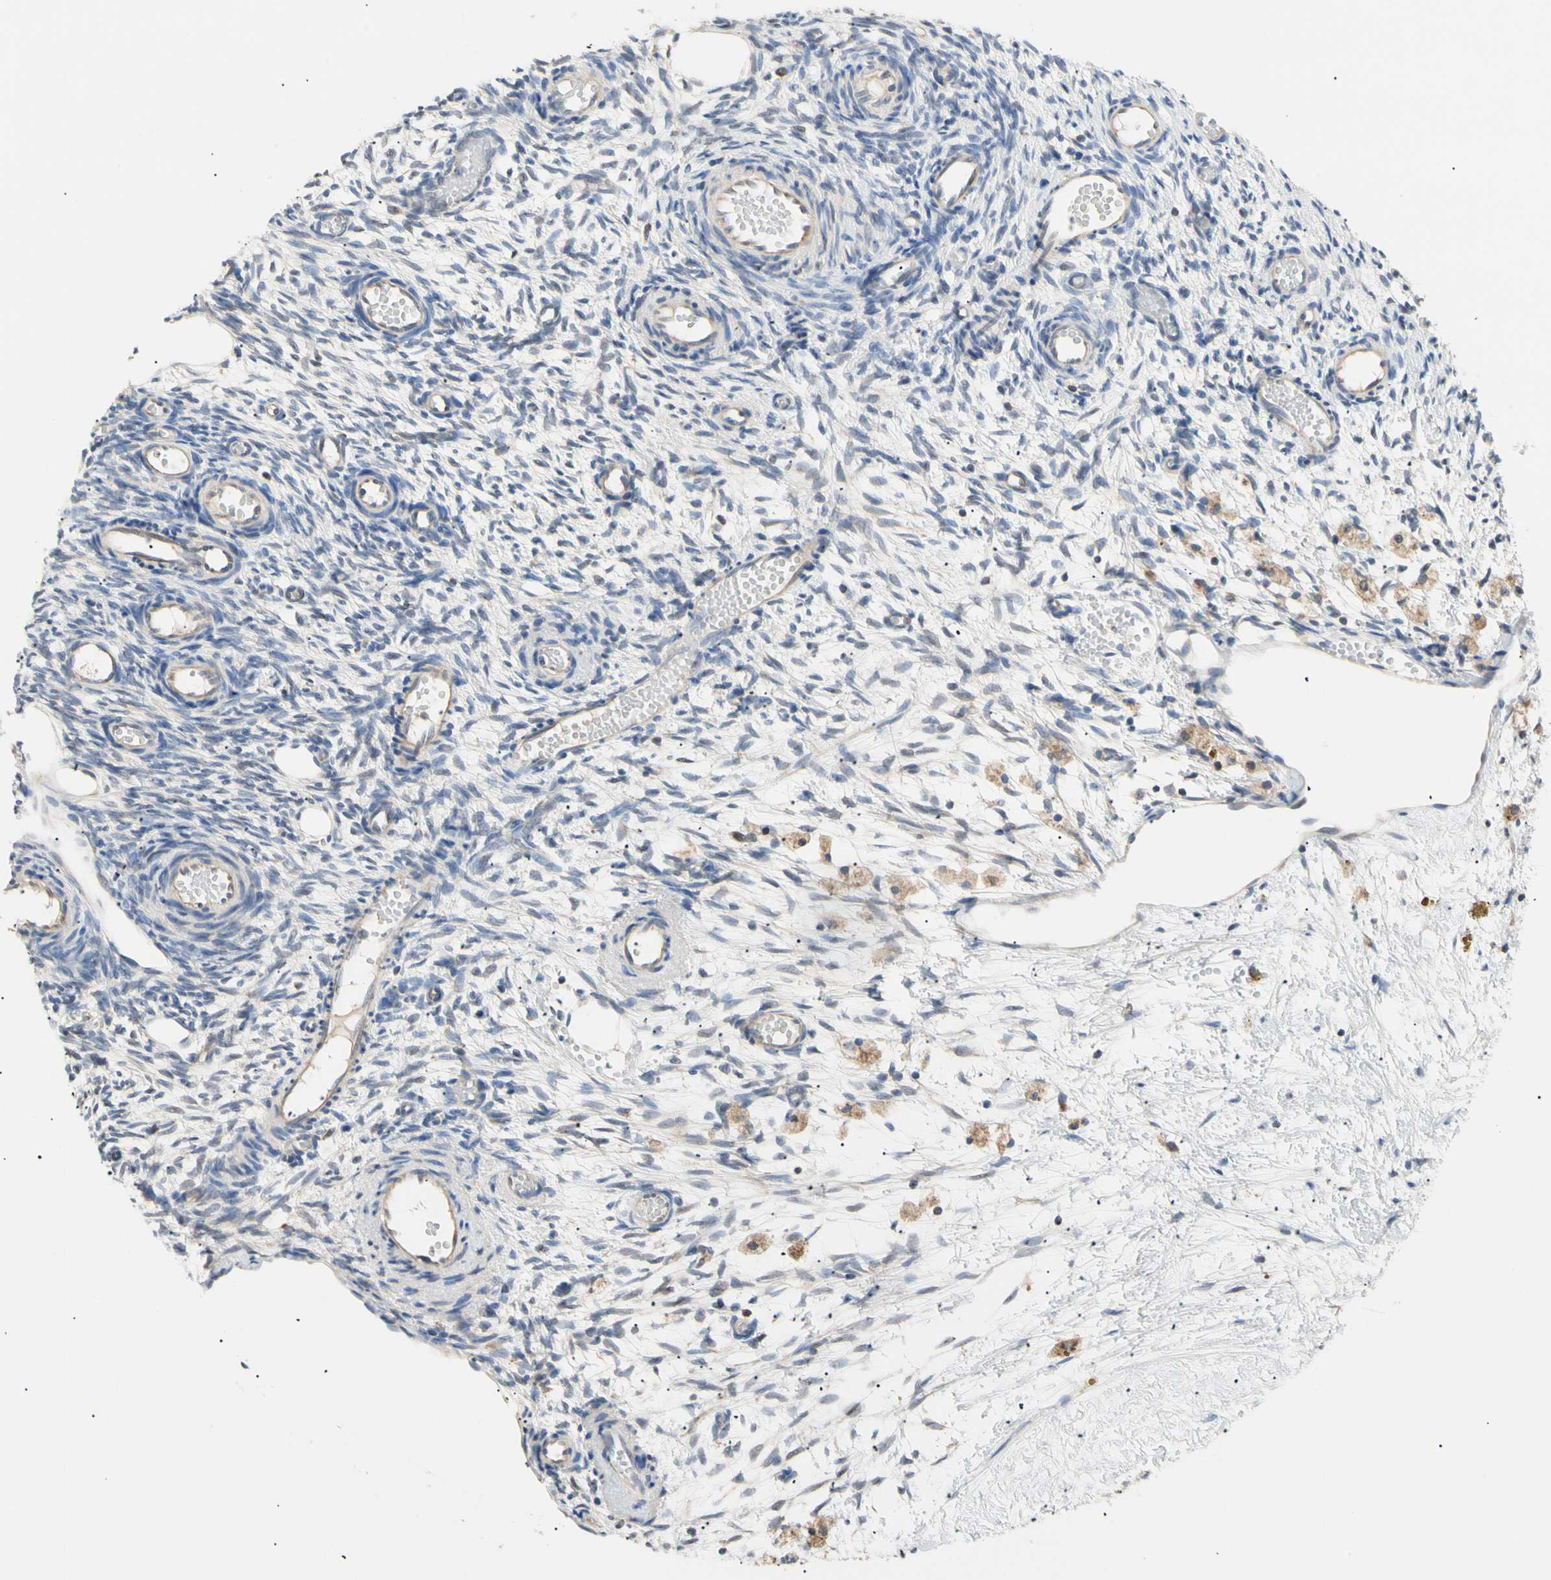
{"staining": {"intensity": "negative", "quantity": "none", "location": "none"}, "tissue": "ovary", "cell_type": "Ovarian stroma cells", "image_type": "normal", "snomed": [{"axis": "morphology", "description": "Normal tissue, NOS"}, {"axis": "topography", "description": "Ovary"}], "caption": "Unremarkable ovary was stained to show a protein in brown. There is no significant expression in ovarian stroma cells. (DAB (3,3'-diaminobenzidine) IHC with hematoxylin counter stain).", "gene": "PLGRKT", "patient": {"sex": "female", "age": 35}}